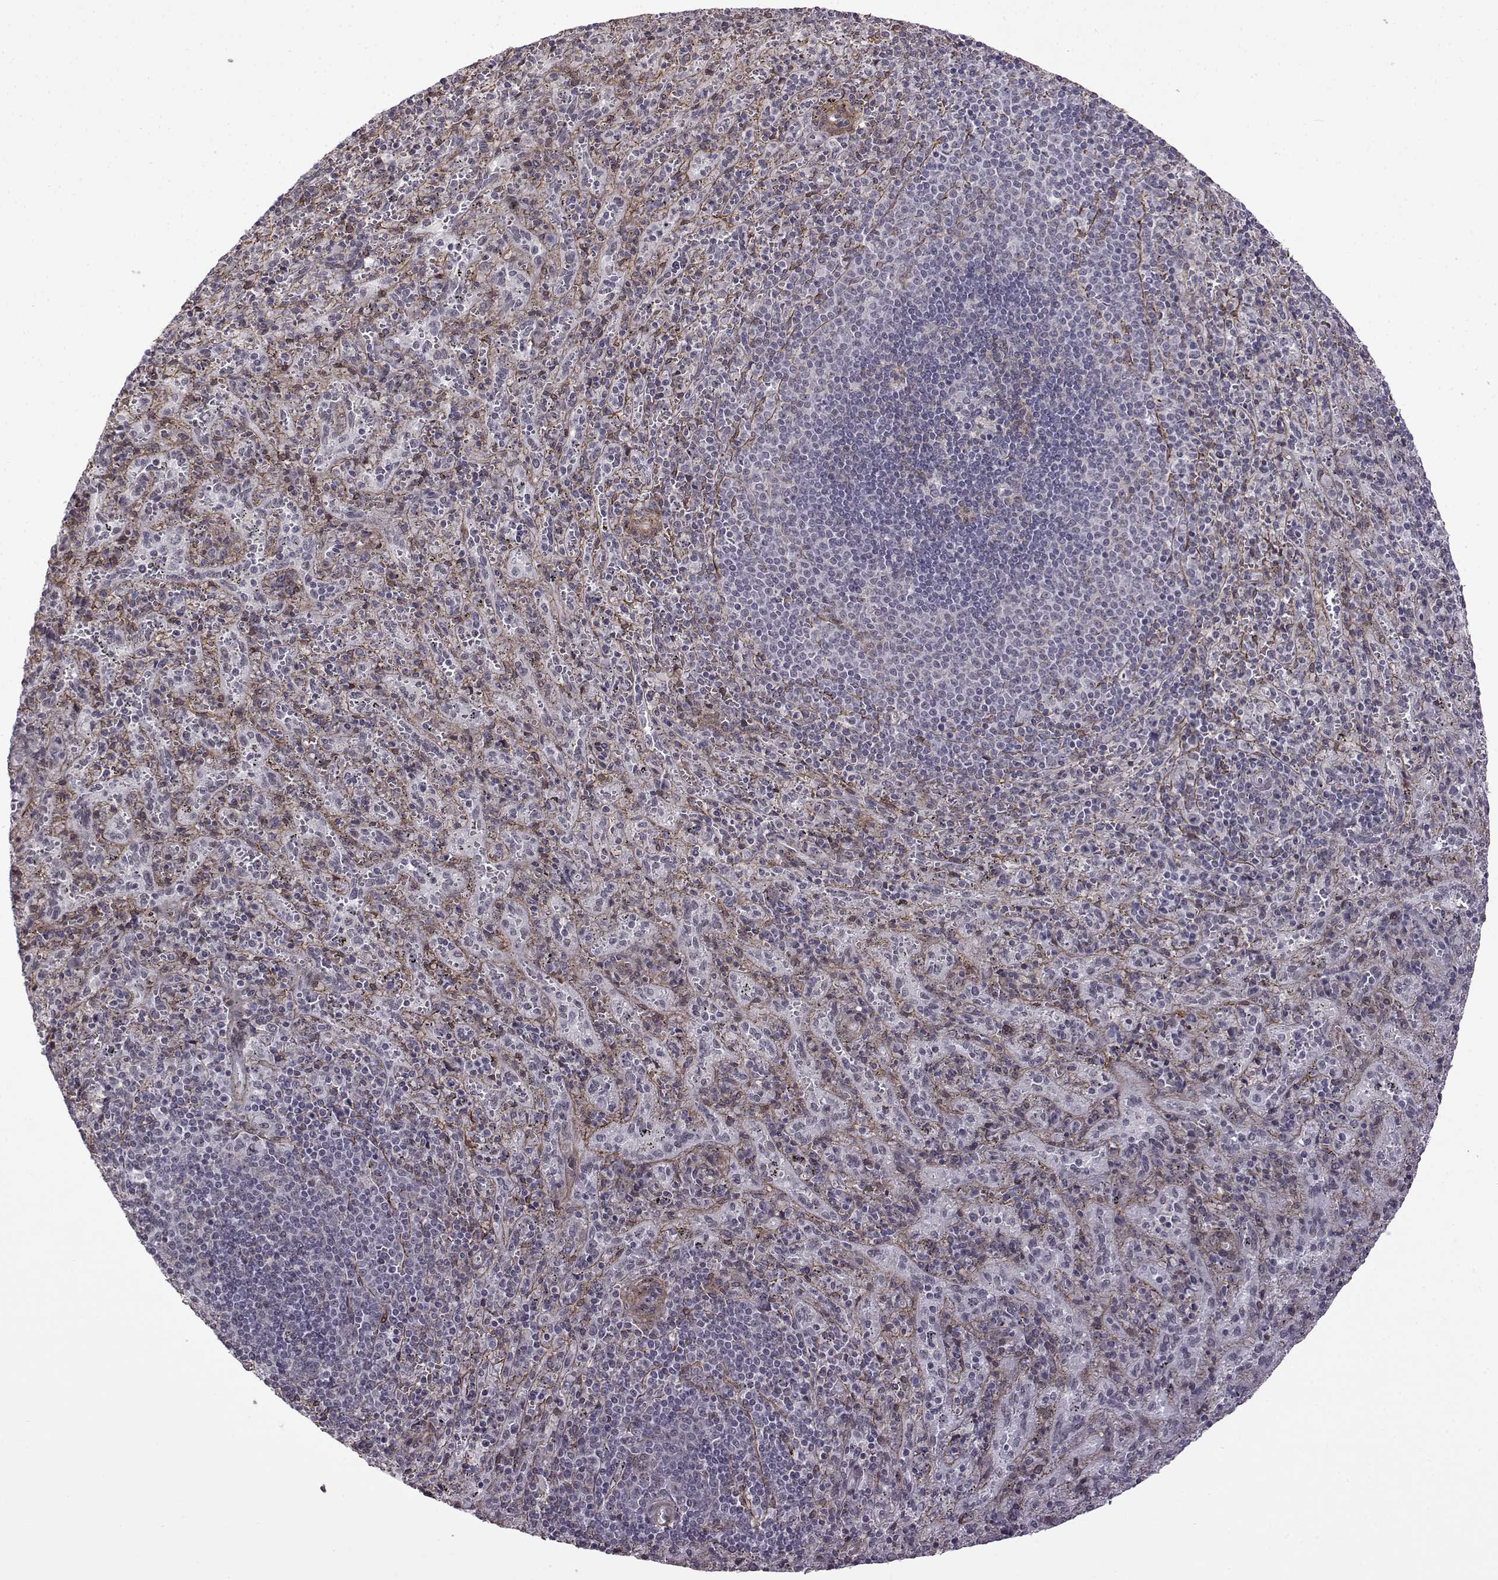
{"staining": {"intensity": "negative", "quantity": "none", "location": "none"}, "tissue": "spleen", "cell_type": "Cells in red pulp", "image_type": "normal", "snomed": [{"axis": "morphology", "description": "Normal tissue, NOS"}, {"axis": "topography", "description": "Spleen"}], "caption": "Protein analysis of unremarkable spleen demonstrates no significant positivity in cells in red pulp.", "gene": "SYNPO2", "patient": {"sex": "male", "age": 57}}